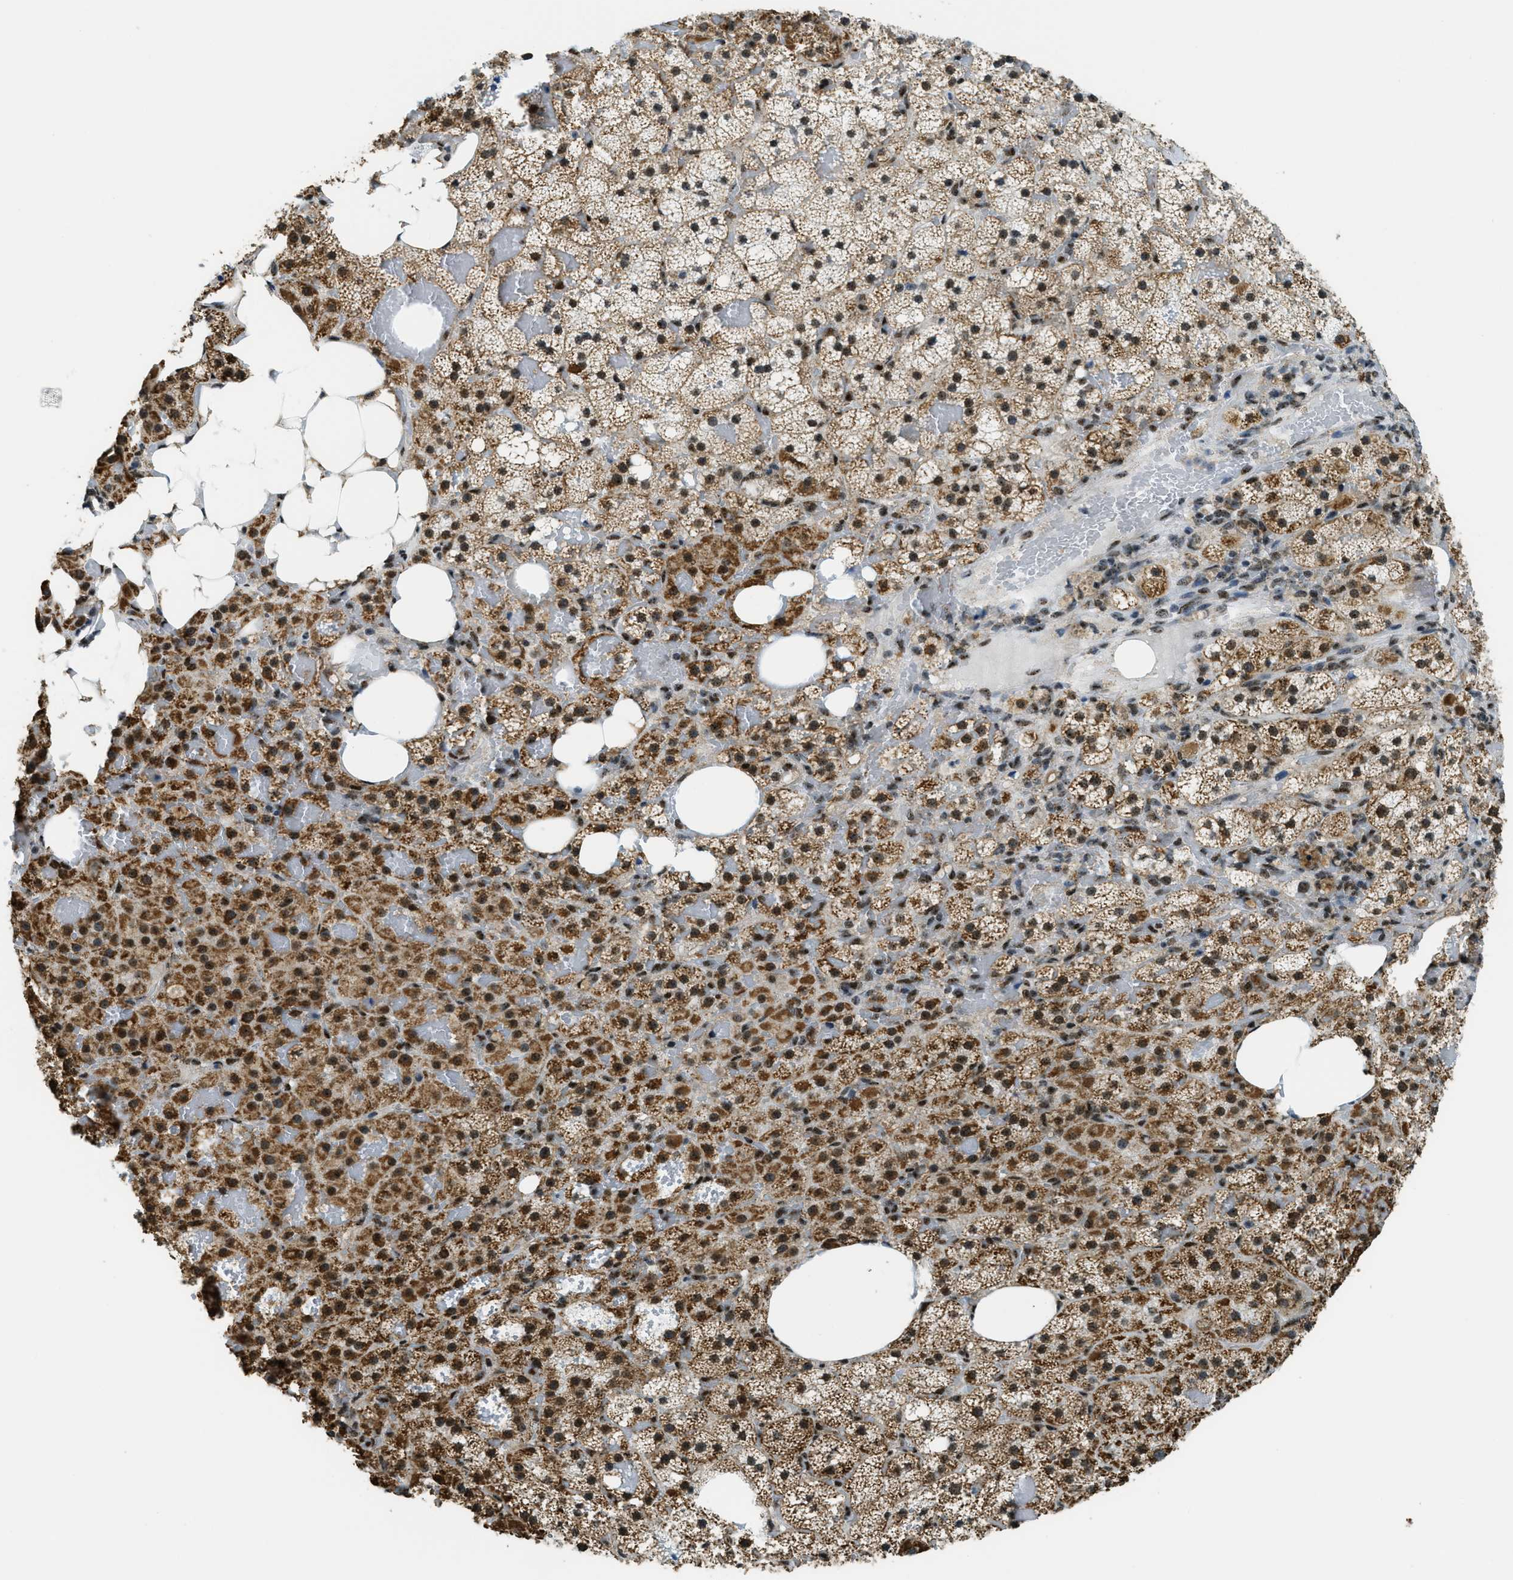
{"staining": {"intensity": "strong", "quantity": ">75%", "location": "cytoplasmic/membranous,nuclear"}, "tissue": "adrenal gland", "cell_type": "Glandular cells", "image_type": "normal", "snomed": [{"axis": "morphology", "description": "Normal tissue, NOS"}, {"axis": "topography", "description": "Adrenal gland"}], "caption": "Protein expression analysis of unremarkable human adrenal gland reveals strong cytoplasmic/membranous,nuclear staining in approximately >75% of glandular cells. The protein is stained brown, and the nuclei are stained in blue (DAB IHC with brightfield microscopy, high magnification).", "gene": "SP100", "patient": {"sex": "female", "age": 59}}